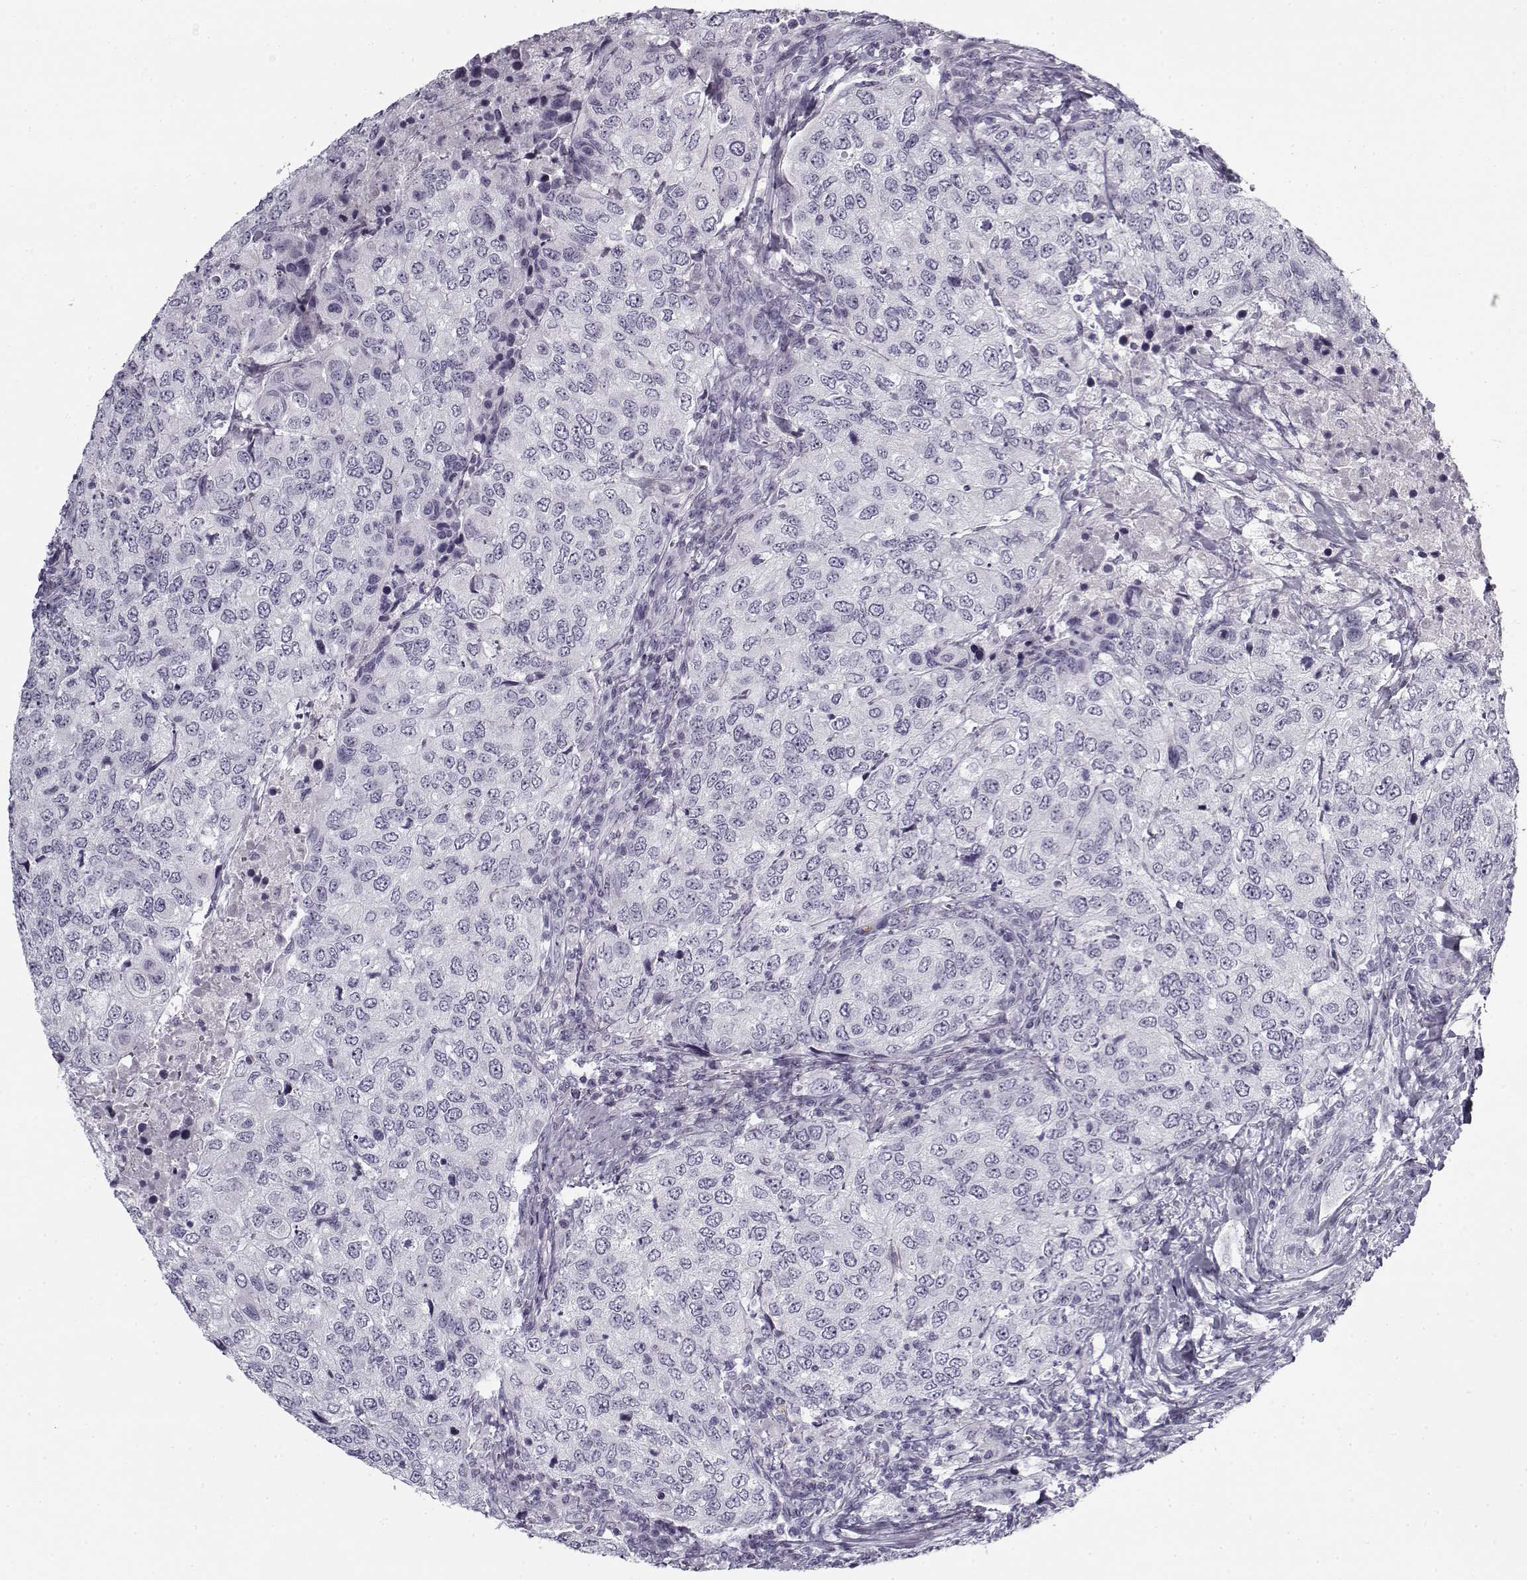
{"staining": {"intensity": "negative", "quantity": "none", "location": "none"}, "tissue": "urothelial cancer", "cell_type": "Tumor cells", "image_type": "cancer", "snomed": [{"axis": "morphology", "description": "Urothelial carcinoma, High grade"}, {"axis": "topography", "description": "Urinary bladder"}], "caption": "Protein analysis of urothelial cancer reveals no significant expression in tumor cells.", "gene": "SNCA", "patient": {"sex": "female", "age": 78}}